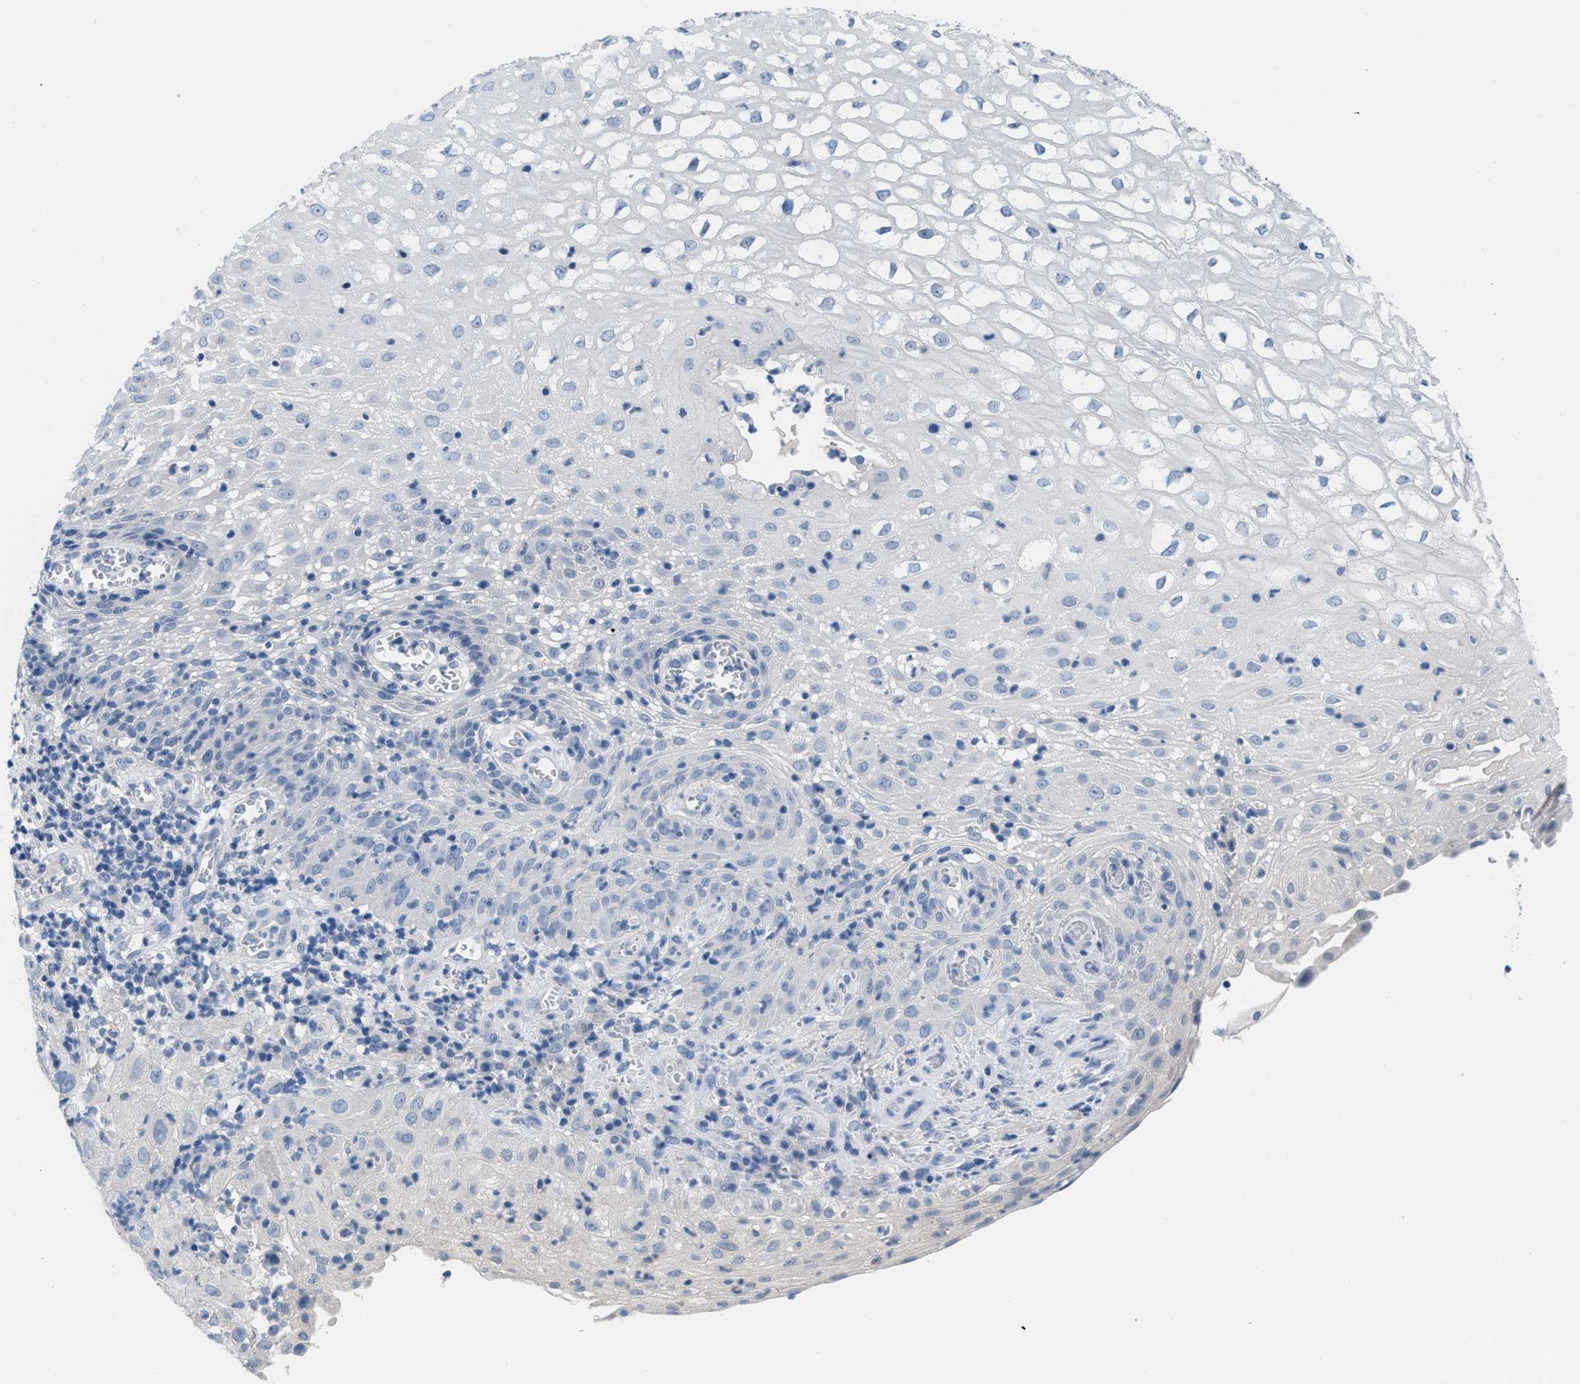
{"staining": {"intensity": "negative", "quantity": "none", "location": "none"}, "tissue": "cervical cancer", "cell_type": "Tumor cells", "image_type": "cancer", "snomed": [{"axis": "morphology", "description": "Squamous cell carcinoma, NOS"}, {"axis": "topography", "description": "Cervix"}], "caption": "This is an IHC micrograph of human squamous cell carcinoma (cervical). There is no staining in tumor cells.", "gene": "PYY", "patient": {"sex": "female", "age": 32}}